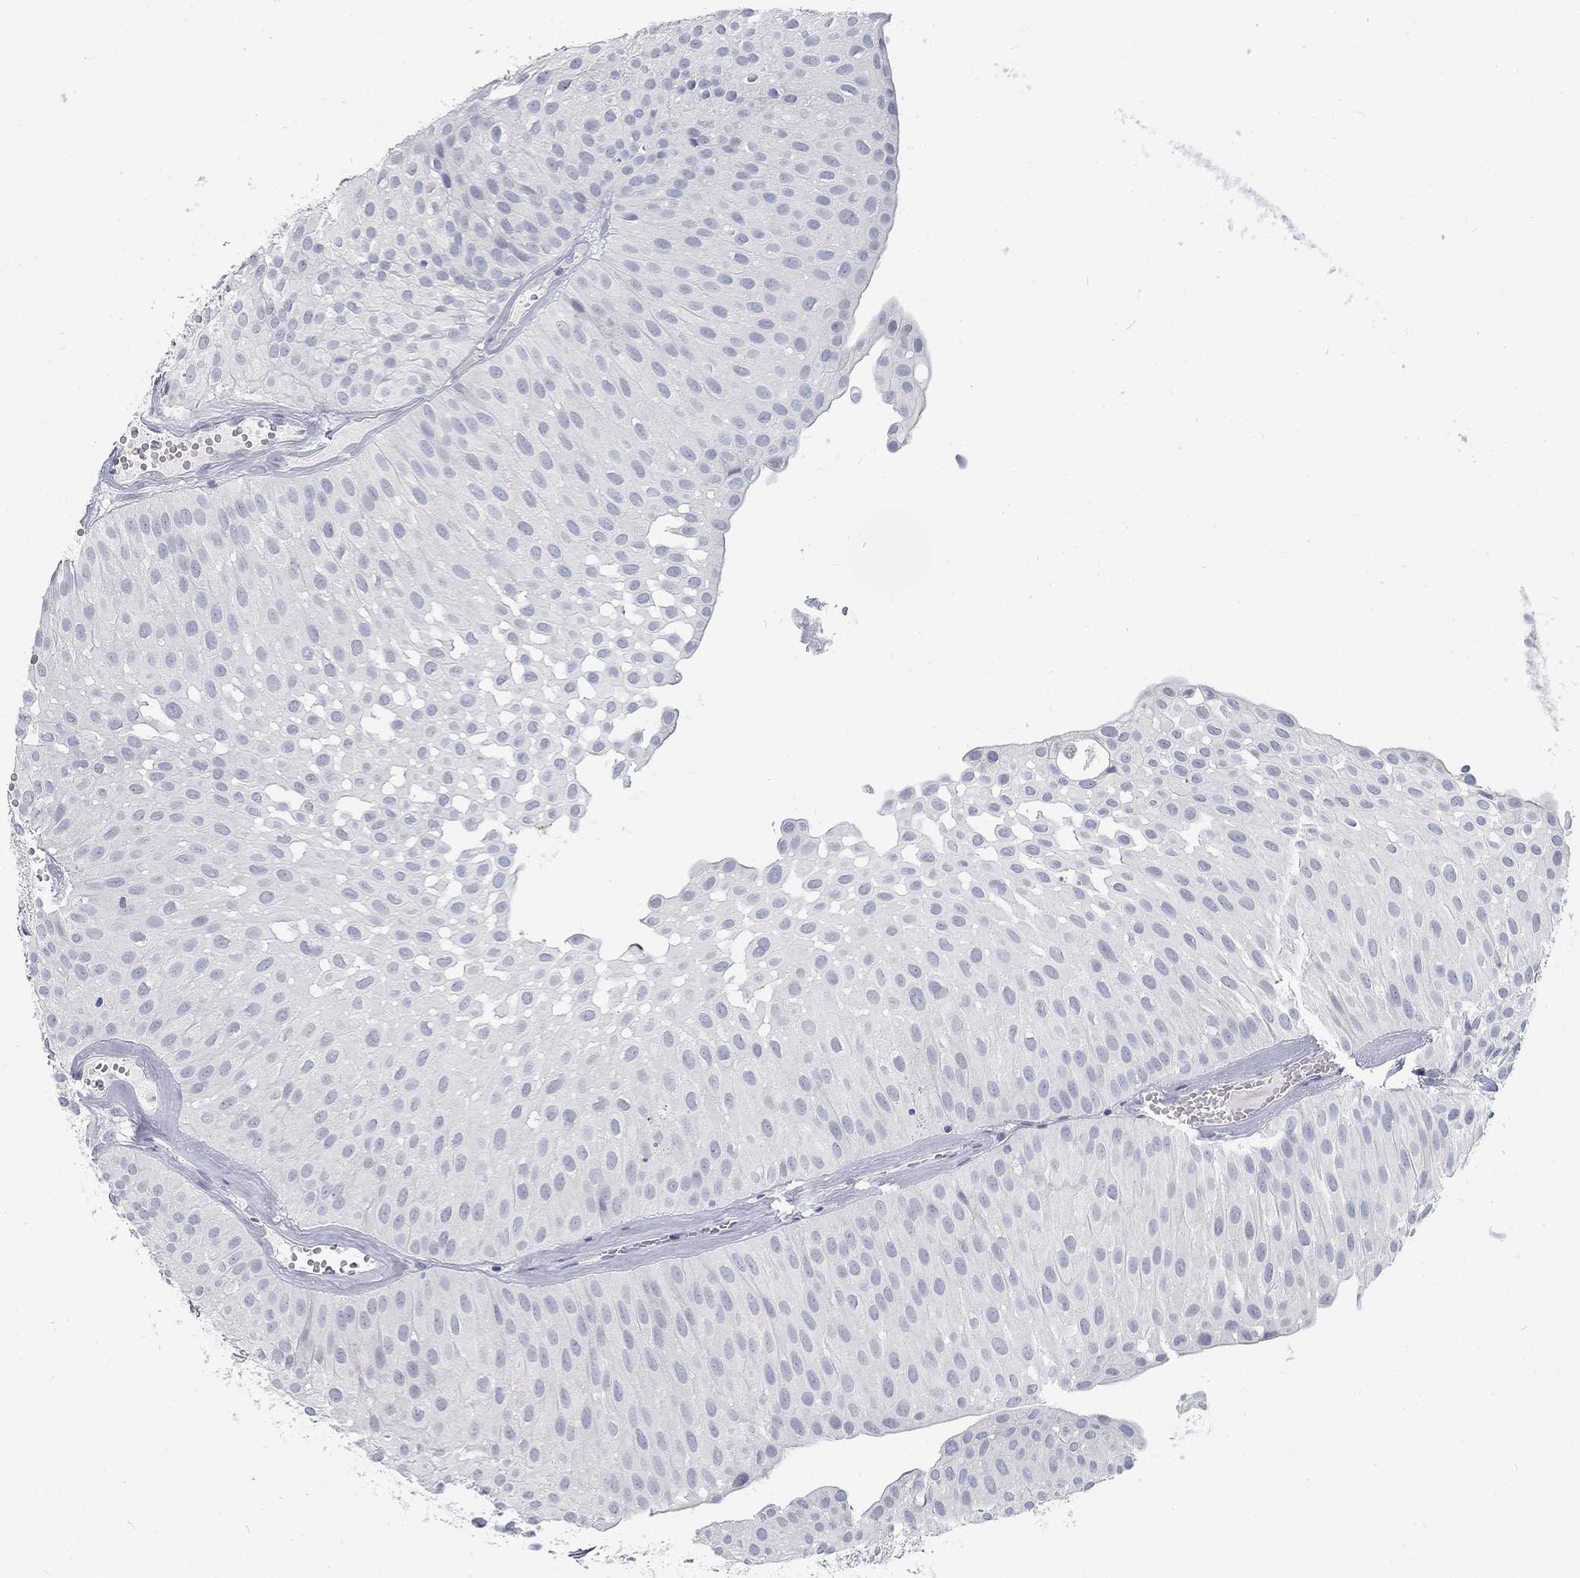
{"staining": {"intensity": "negative", "quantity": "none", "location": "none"}, "tissue": "urothelial cancer", "cell_type": "Tumor cells", "image_type": "cancer", "snomed": [{"axis": "morphology", "description": "Urothelial carcinoma, Low grade"}, {"axis": "topography", "description": "Urinary bladder"}], "caption": "DAB (3,3'-diaminobenzidine) immunohistochemical staining of urothelial cancer reveals no significant expression in tumor cells.", "gene": "ATP1A3", "patient": {"sex": "male", "age": 64}}